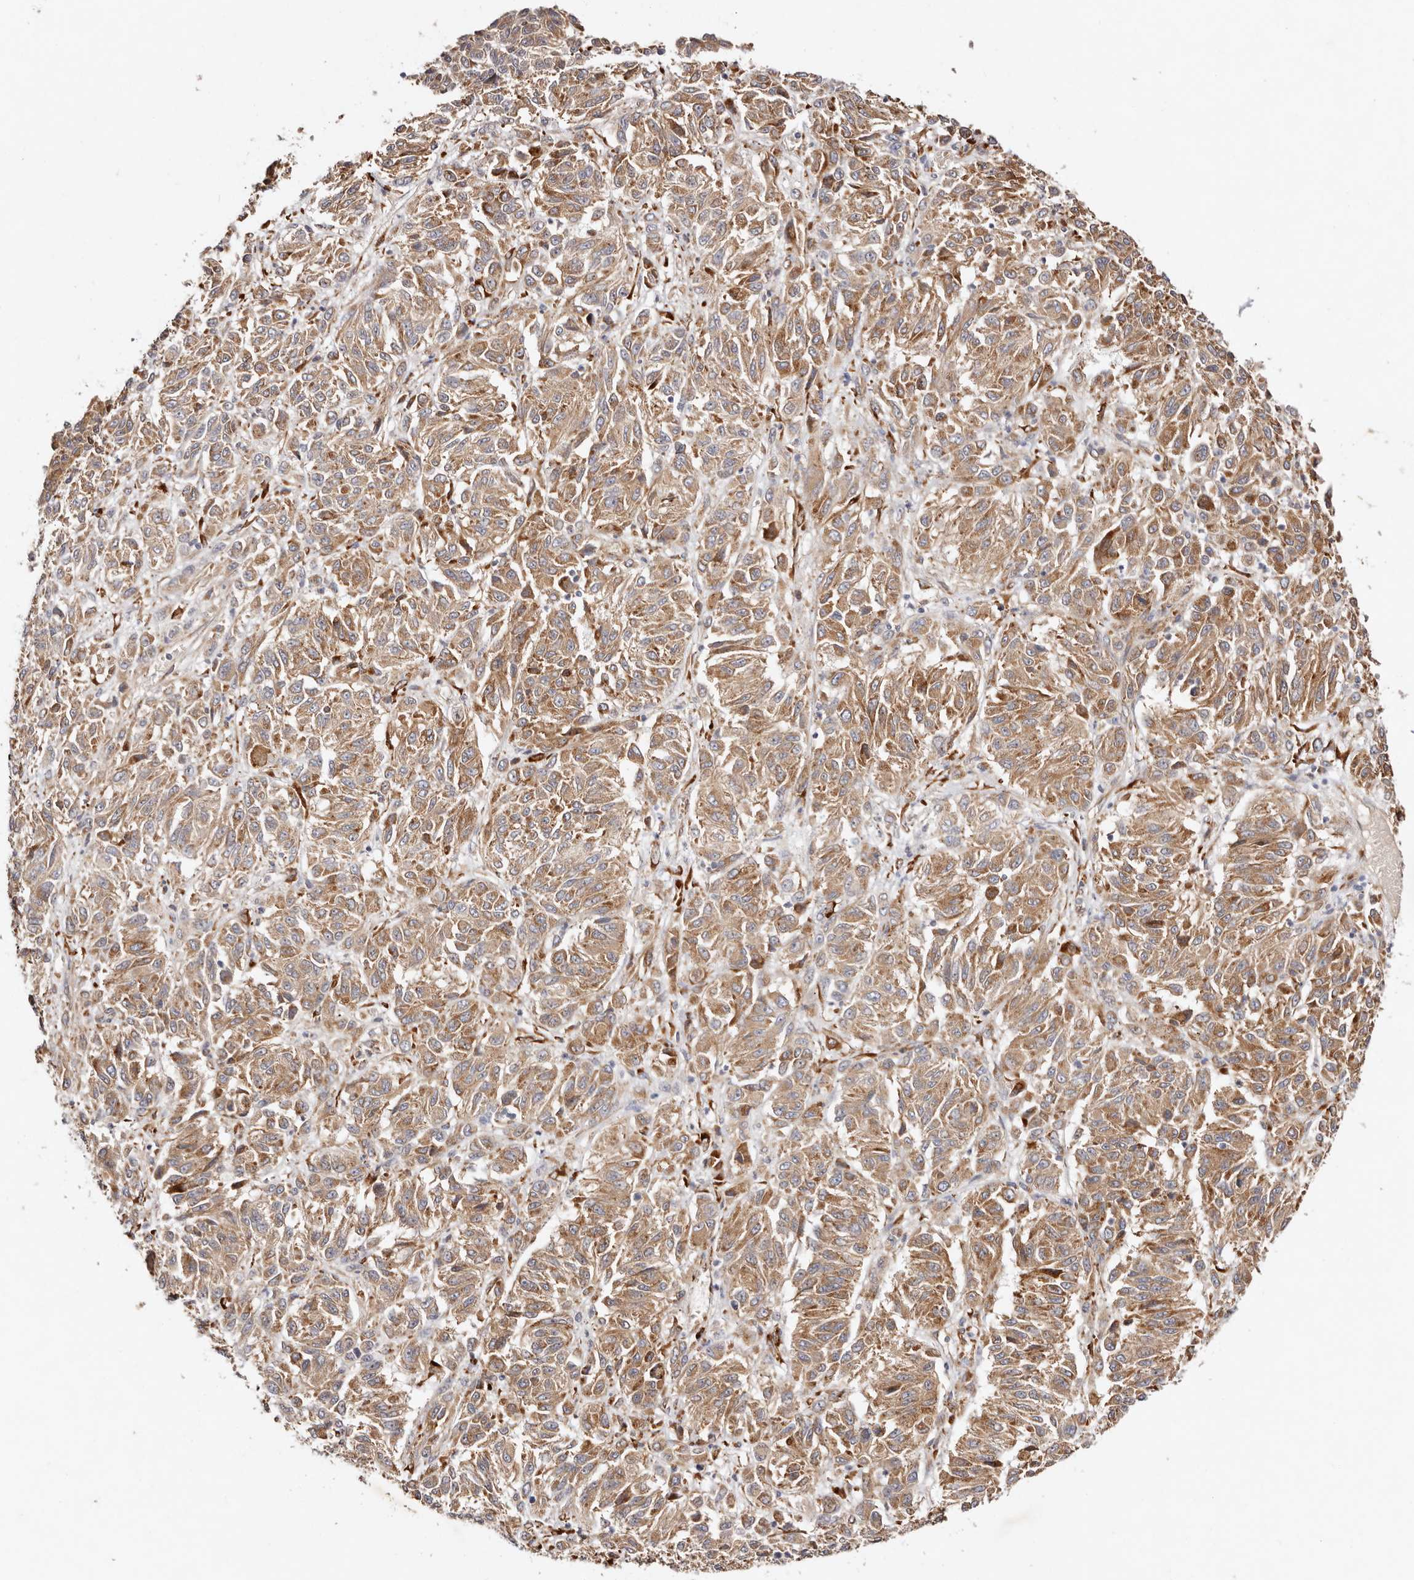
{"staining": {"intensity": "moderate", "quantity": ">75%", "location": "cytoplasmic/membranous"}, "tissue": "melanoma", "cell_type": "Tumor cells", "image_type": "cancer", "snomed": [{"axis": "morphology", "description": "Malignant melanoma, Metastatic site"}, {"axis": "topography", "description": "Lung"}], "caption": "Immunohistochemical staining of melanoma exhibits moderate cytoplasmic/membranous protein positivity in approximately >75% of tumor cells. (Stains: DAB in brown, nuclei in blue, Microscopy: brightfield microscopy at high magnification).", "gene": "SERPINH1", "patient": {"sex": "male", "age": 64}}